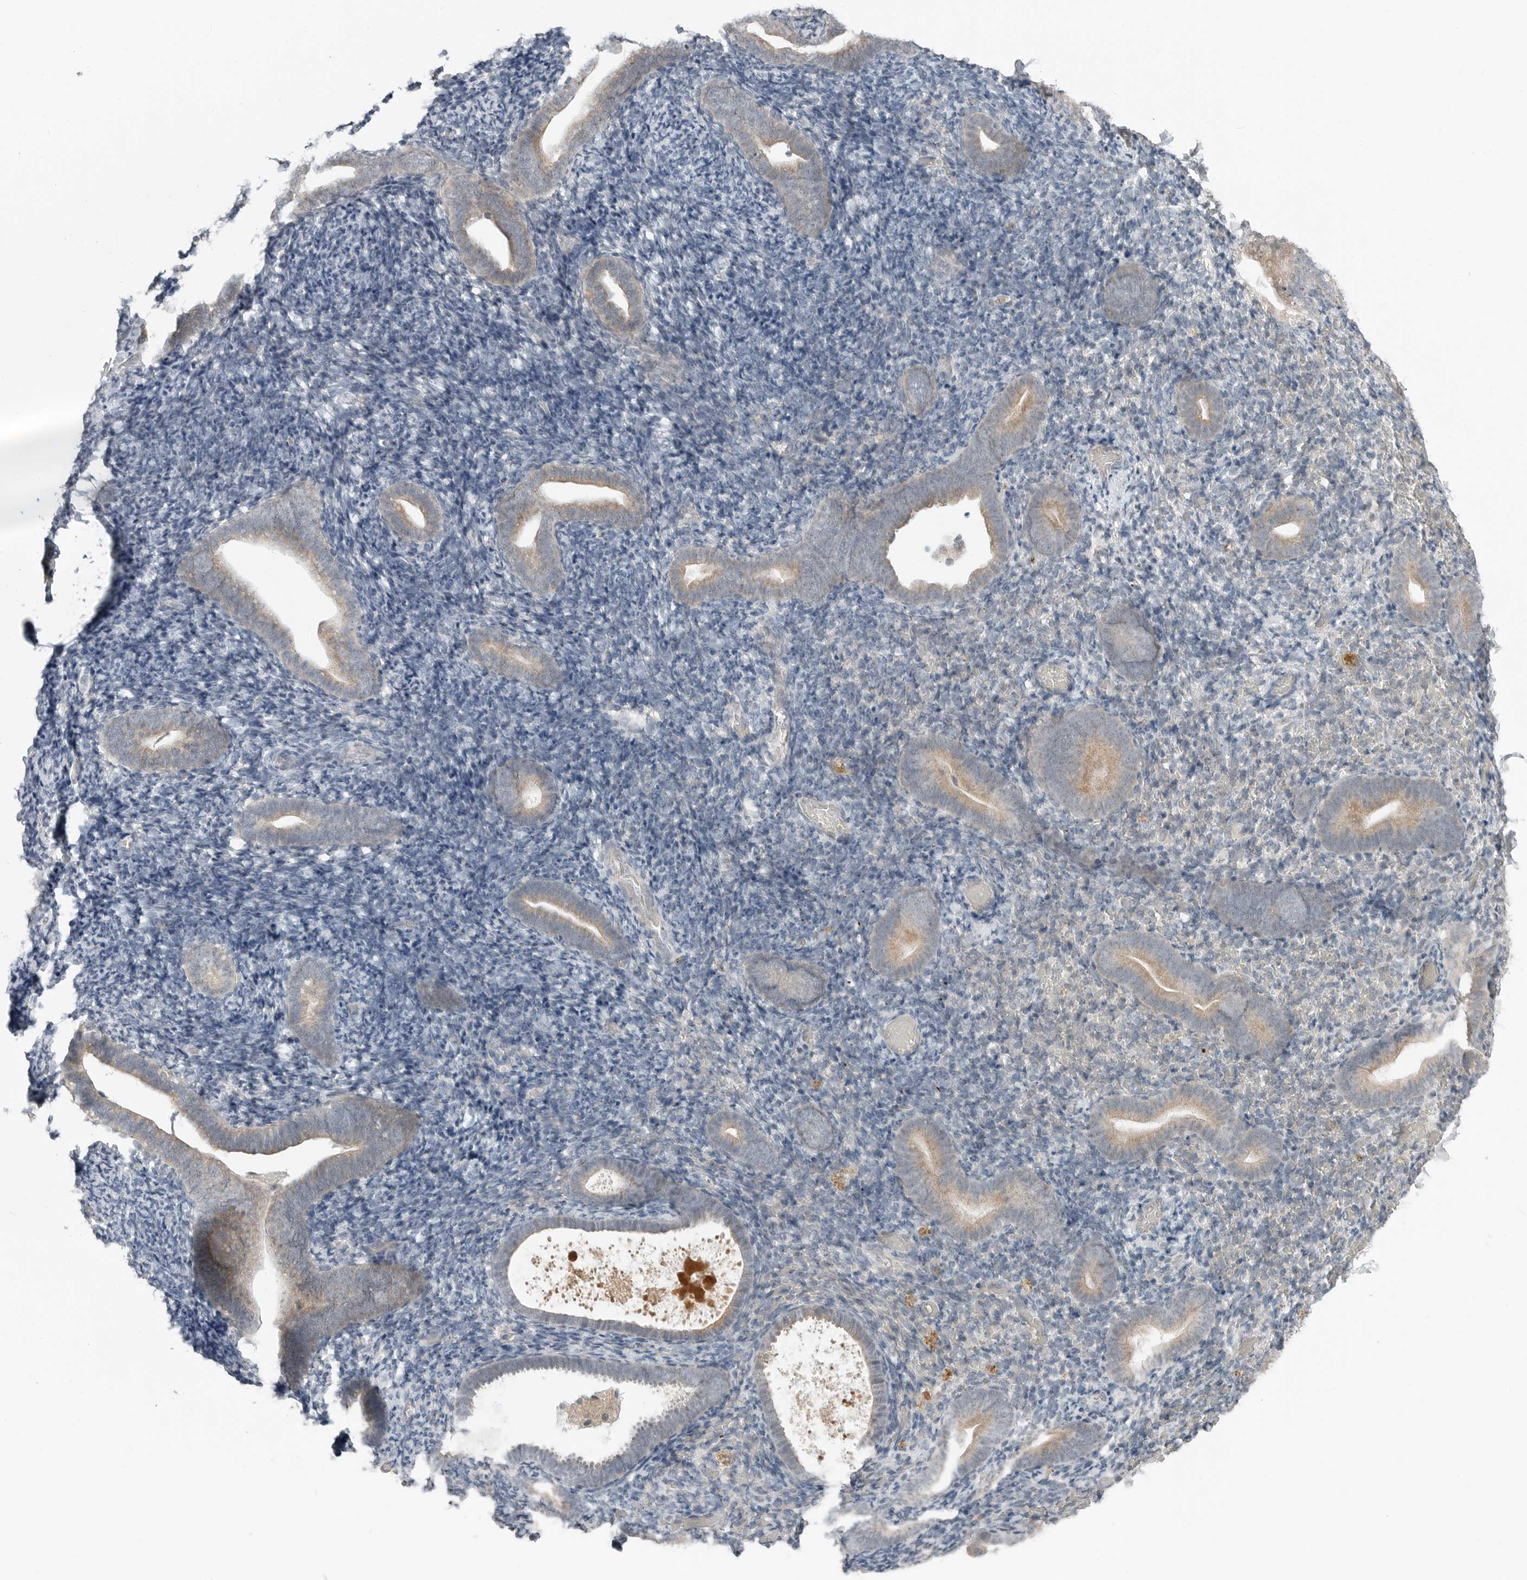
{"staining": {"intensity": "negative", "quantity": "none", "location": "none"}, "tissue": "endometrium", "cell_type": "Cells in endometrial stroma", "image_type": "normal", "snomed": [{"axis": "morphology", "description": "Normal tissue, NOS"}, {"axis": "topography", "description": "Endometrium"}], "caption": "Protein analysis of normal endometrium shows no significant expression in cells in endometrial stroma.", "gene": "FCRLB", "patient": {"sex": "female", "age": 51}}